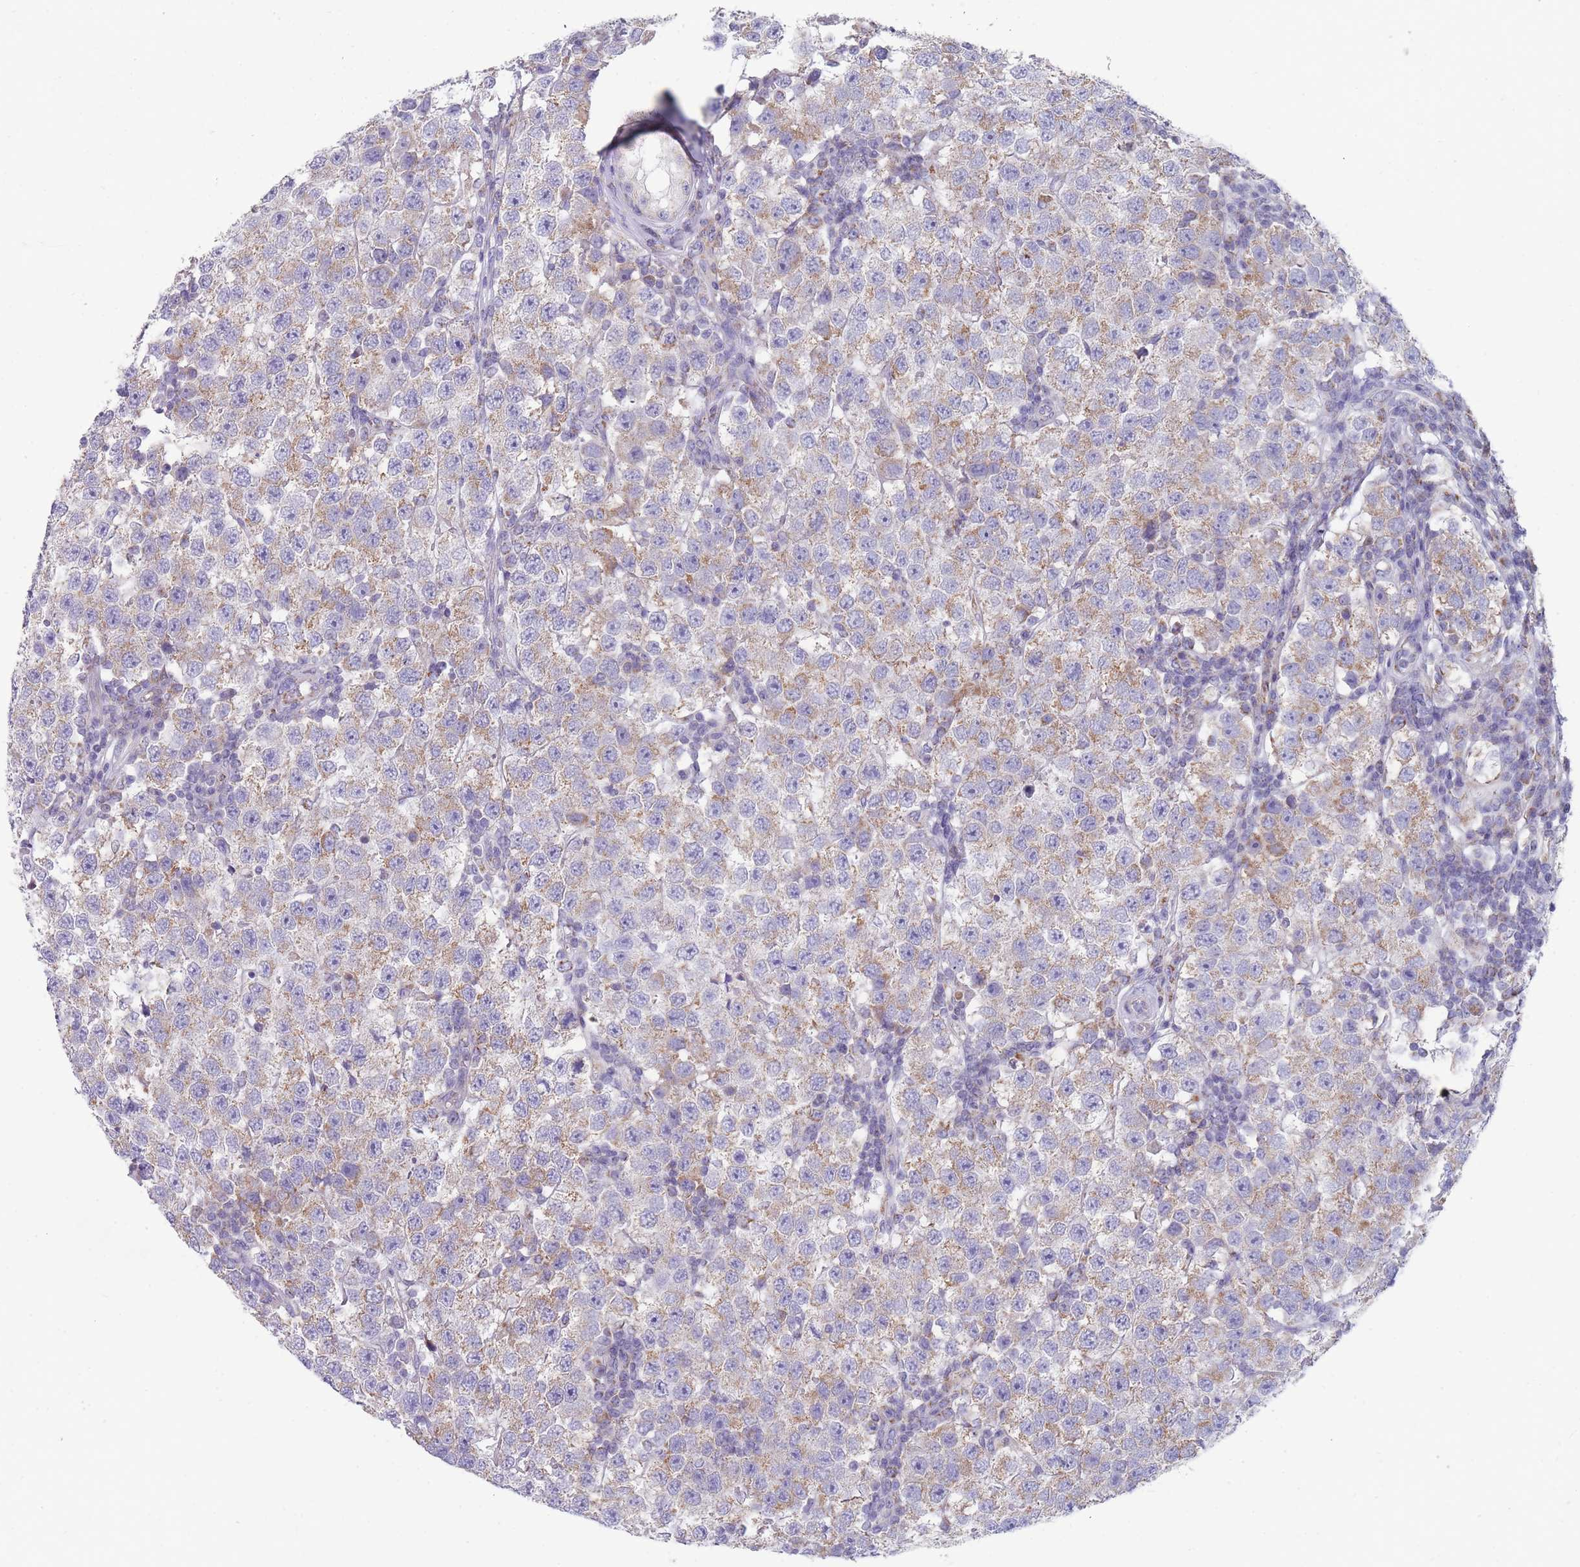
{"staining": {"intensity": "moderate", "quantity": "25%-75%", "location": "cytoplasmic/membranous"}, "tissue": "testis cancer", "cell_type": "Tumor cells", "image_type": "cancer", "snomed": [{"axis": "morphology", "description": "Seminoma, NOS"}, {"axis": "topography", "description": "Testis"}], "caption": "Testis seminoma stained with immunohistochemistry reveals moderate cytoplasmic/membranous expression in about 25%-75% of tumor cells.", "gene": "MRPS14", "patient": {"sex": "male", "age": 34}}